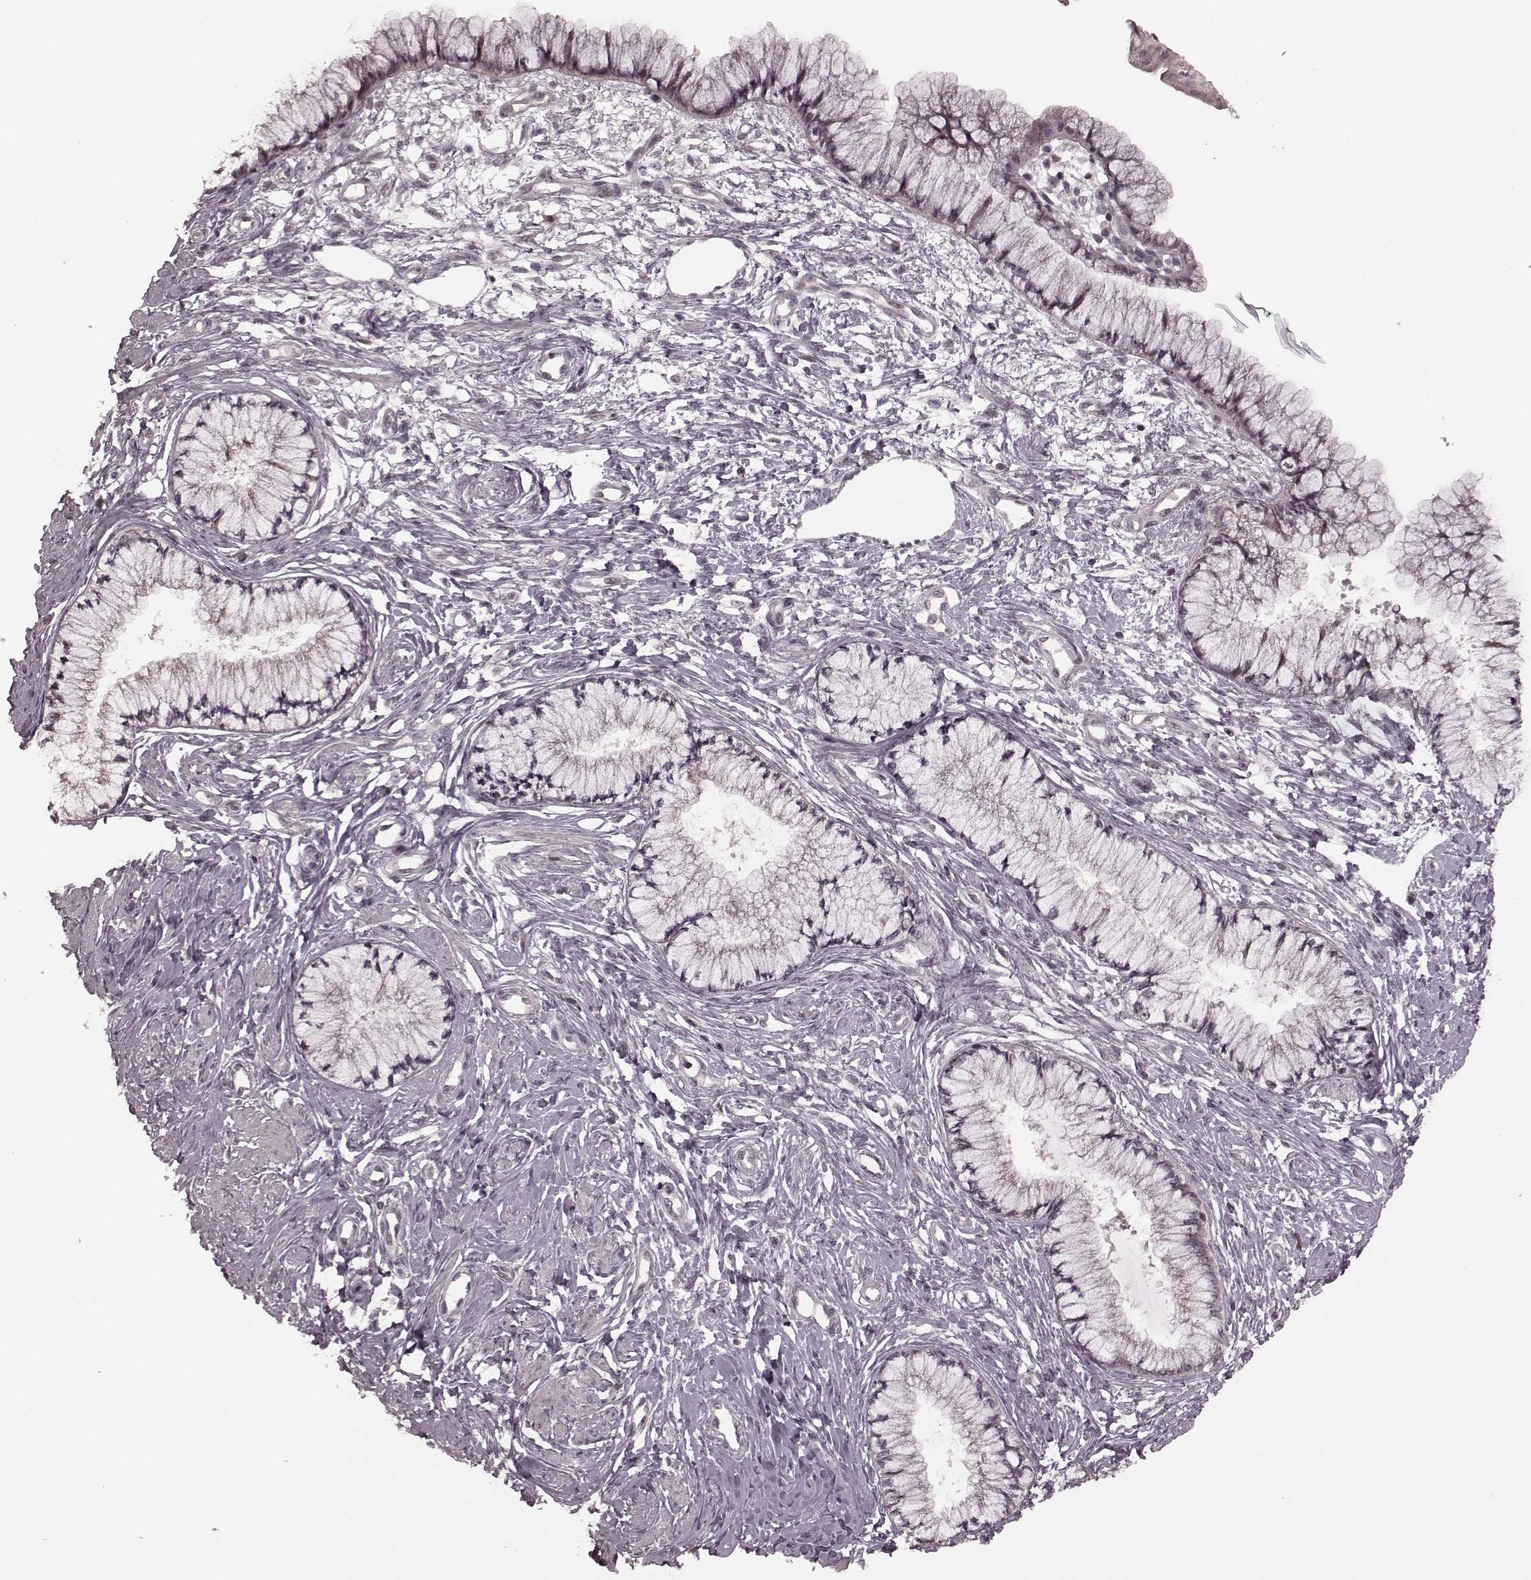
{"staining": {"intensity": "weak", "quantity": "<25%", "location": "nuclear"}, "tissue": "cervix", "cell_type": "Glandular cells", "image_type": "normal", "snomed": [{"axis": "morphology", "description": "Normal tissue, NOS"}, {"axis": "topography", "description": "Cervix"}], "caption": "IHC micrograph of normal cervix: cervix stained with DAB (3,3'-diaminobenzidine) reveals no significant protein positivity in glandular cells.", "gene": "PLCB4", "patient": {"sex": "female", "age": 37}}